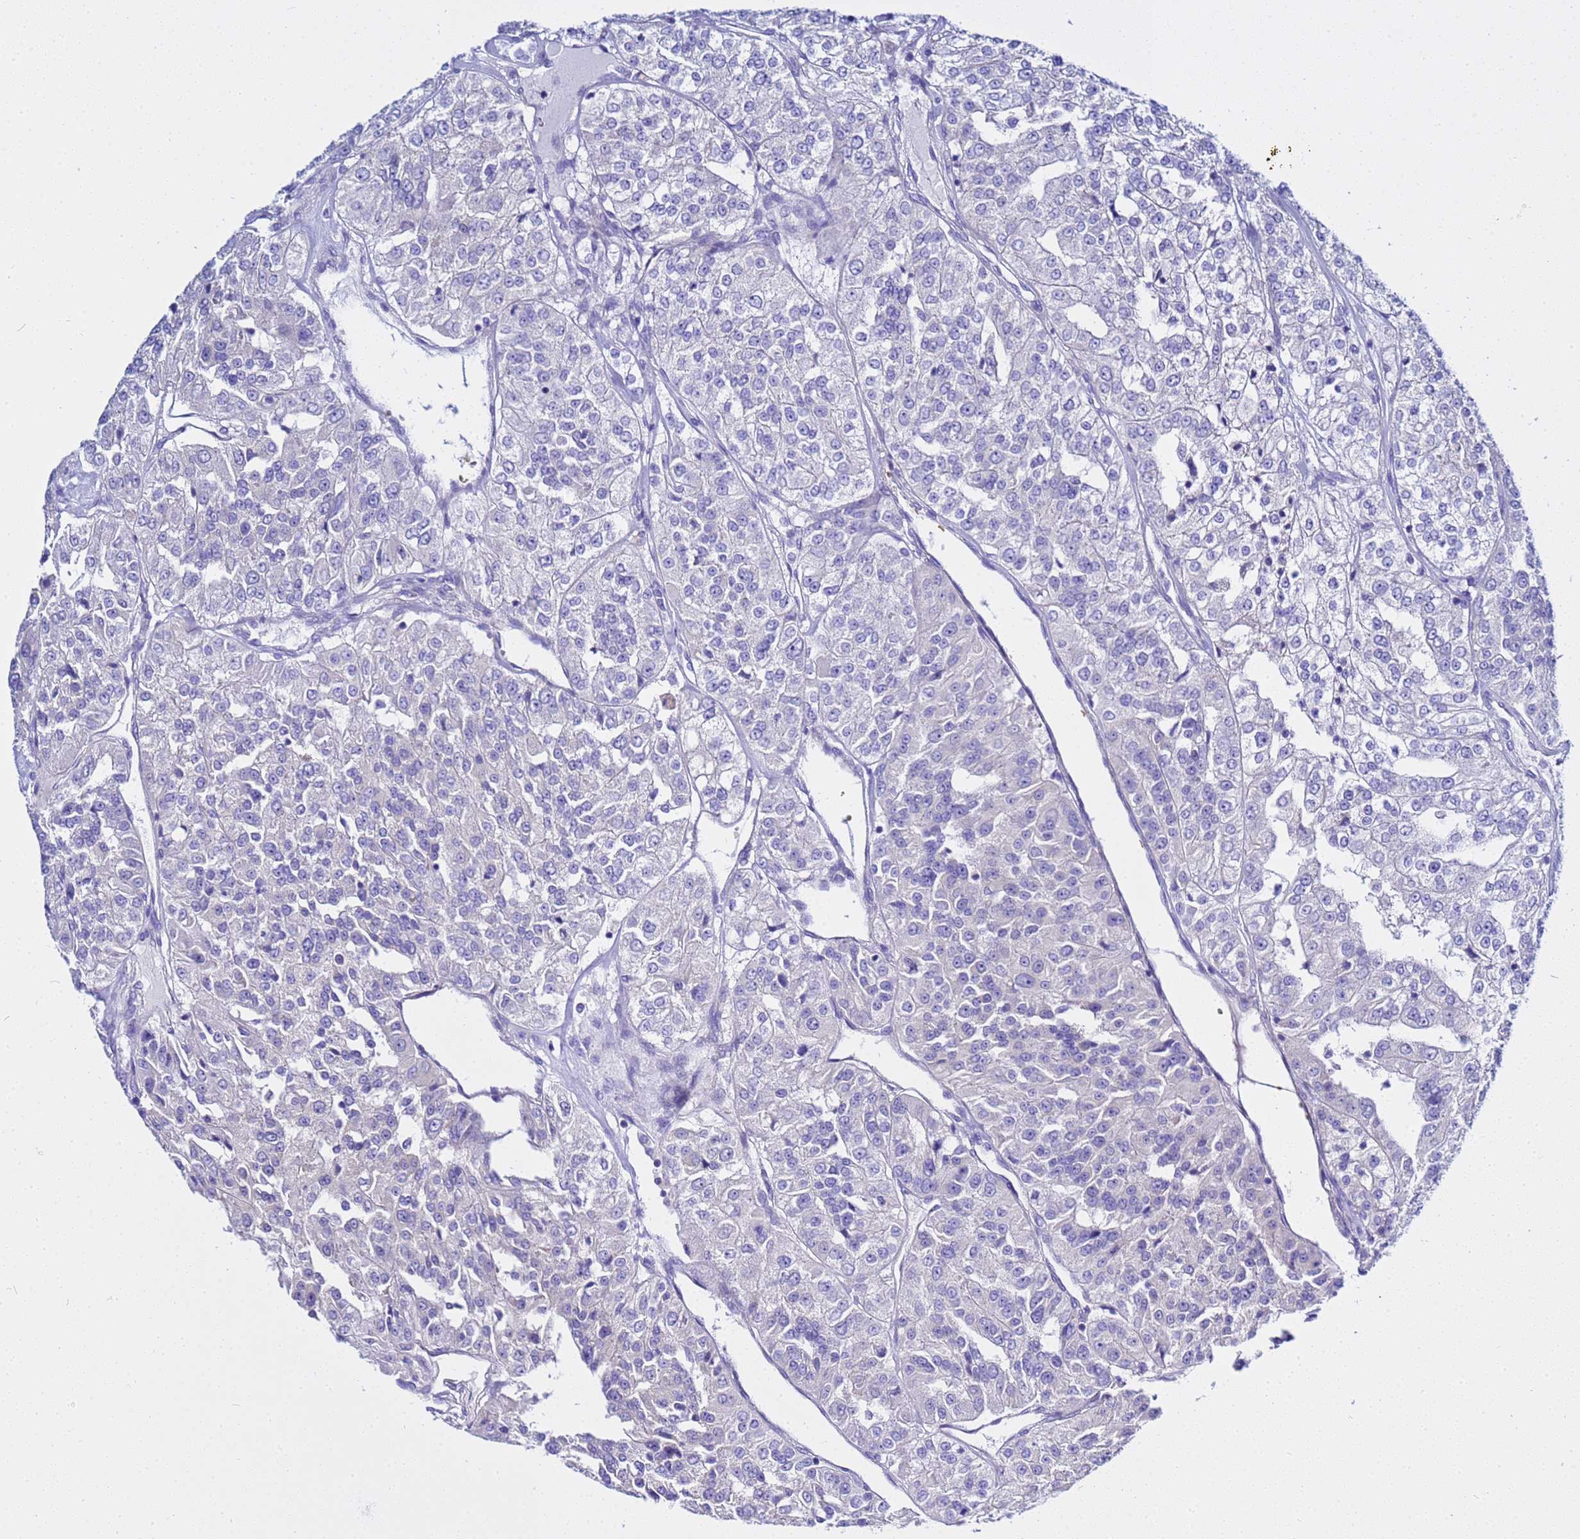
{"staining": {"intensity": "negative", "quantity": "none", "location": "none"}, "tissue": "renal cancer", "cell_type": "Tumor cells", "image_type": "cancer", "snomed": [{"axis": "morphology", "description": "Adenocarcinoma, NOS"}, {"axis": "topography", "description": "Kidney"}], "caption": "This histopathology image is of renal adenocarcinoma stained with immunohistochemistry to label a protein in brown with the nuclei are counter-stained blue. There is no positivity in tumor cells. (Brightfield microscopy of DAB immunohistochemistry (IHC) at high magnification).", "gene": "USP18", "patient": {"sex": "female", "age": 63}}